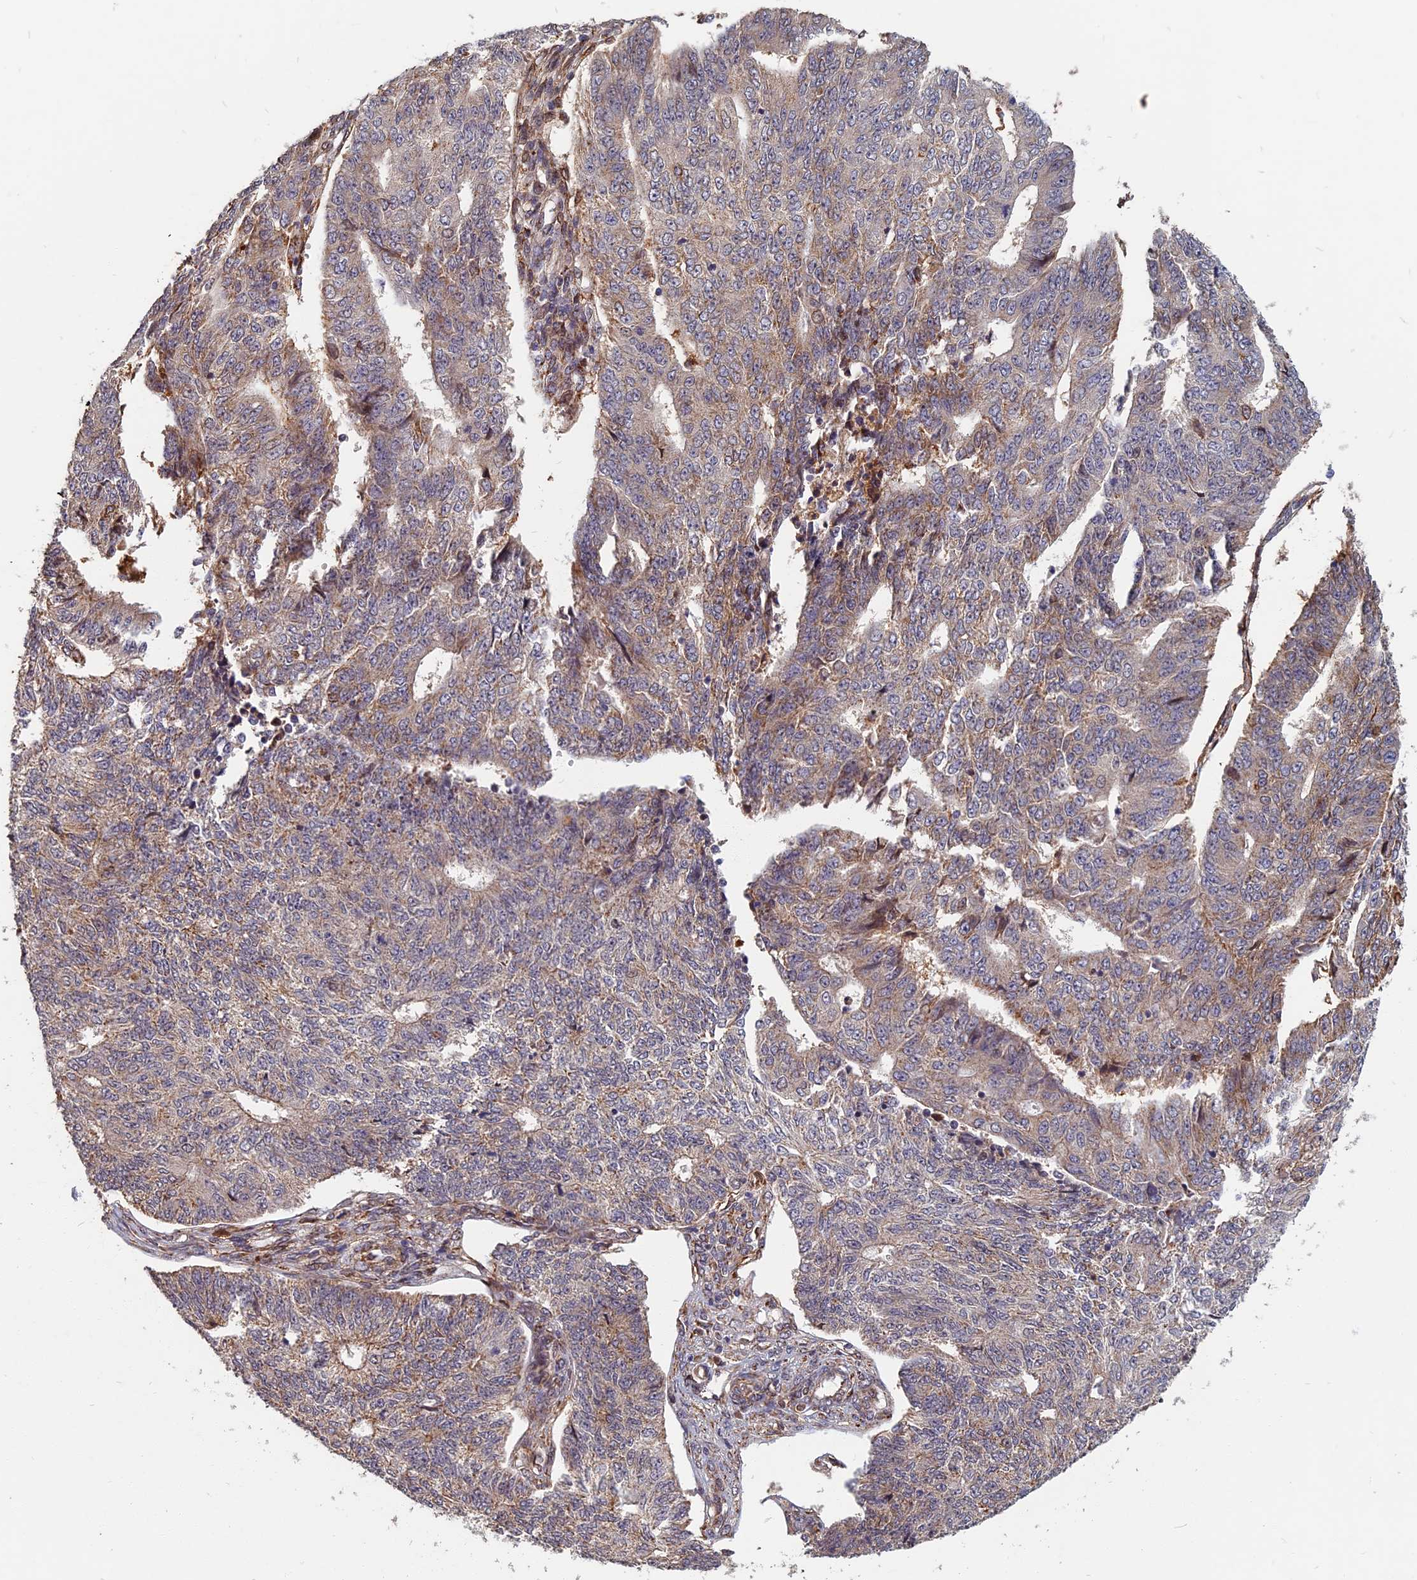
{"staining": {"intensity": "moderate", "quantity": "<25%", "location": "cytoplasmic/membranous"}, "tissue": "endometrial cancer", "cell_type": "Tumor cells", "image_type": "cancer", "snomed": [{"axis": "morphology", "description": "Adenocarcinoma, NOS"}, {"axis": "topography", "description": "Endometrium"}], "caption": "DAB (3,3'-diaminobenzidine) immunohistochemical staining of endometrial adenocarcinoma shows moderate cytoplasmic/membranous protein positivity in approximately <25% of tumor cells. The protein is shown in brown color, while the nuclei are stained blue.", "gene": "SPG11", "patient": {"sex": "female", "age": 32}}